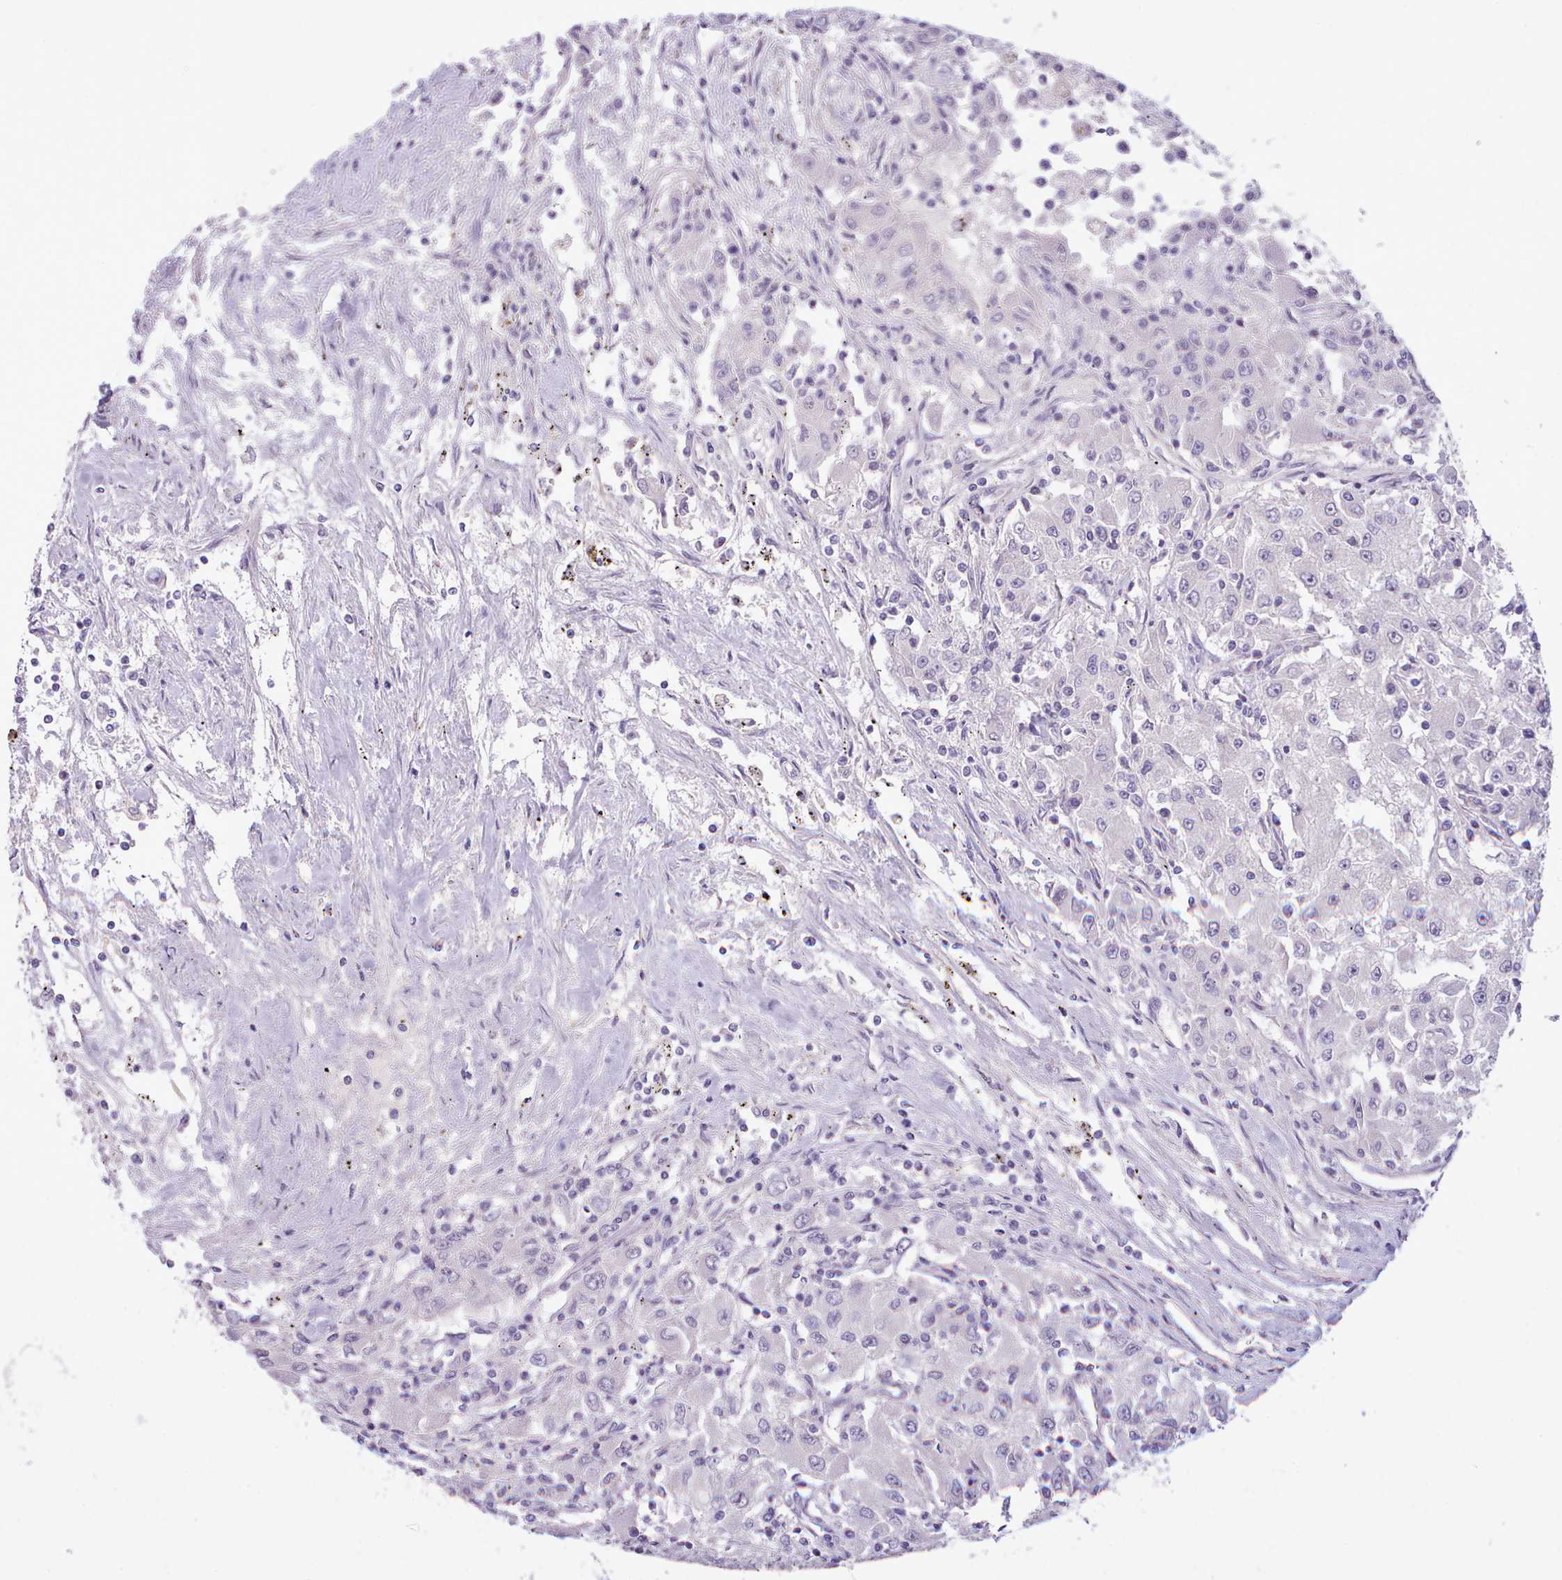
{"staining": {"intensity": "negative", "quantity": "none", "location": "none"}, "tissue": "renal cancer", "cell_type": "Tumor cells", "image_type": "cancer", "snomed": [{"axis": "morphology", "description": "Adenocarcinoma, NOS"}, {"axis": "topography", "description": "Kidney"}], "caption": "This is an IHC histopathology image of renal adenocarcinoma. There is no expression in tumor cells.", "gene": "CYP2A13", "patient": {"sex": "female", "age": 67}}